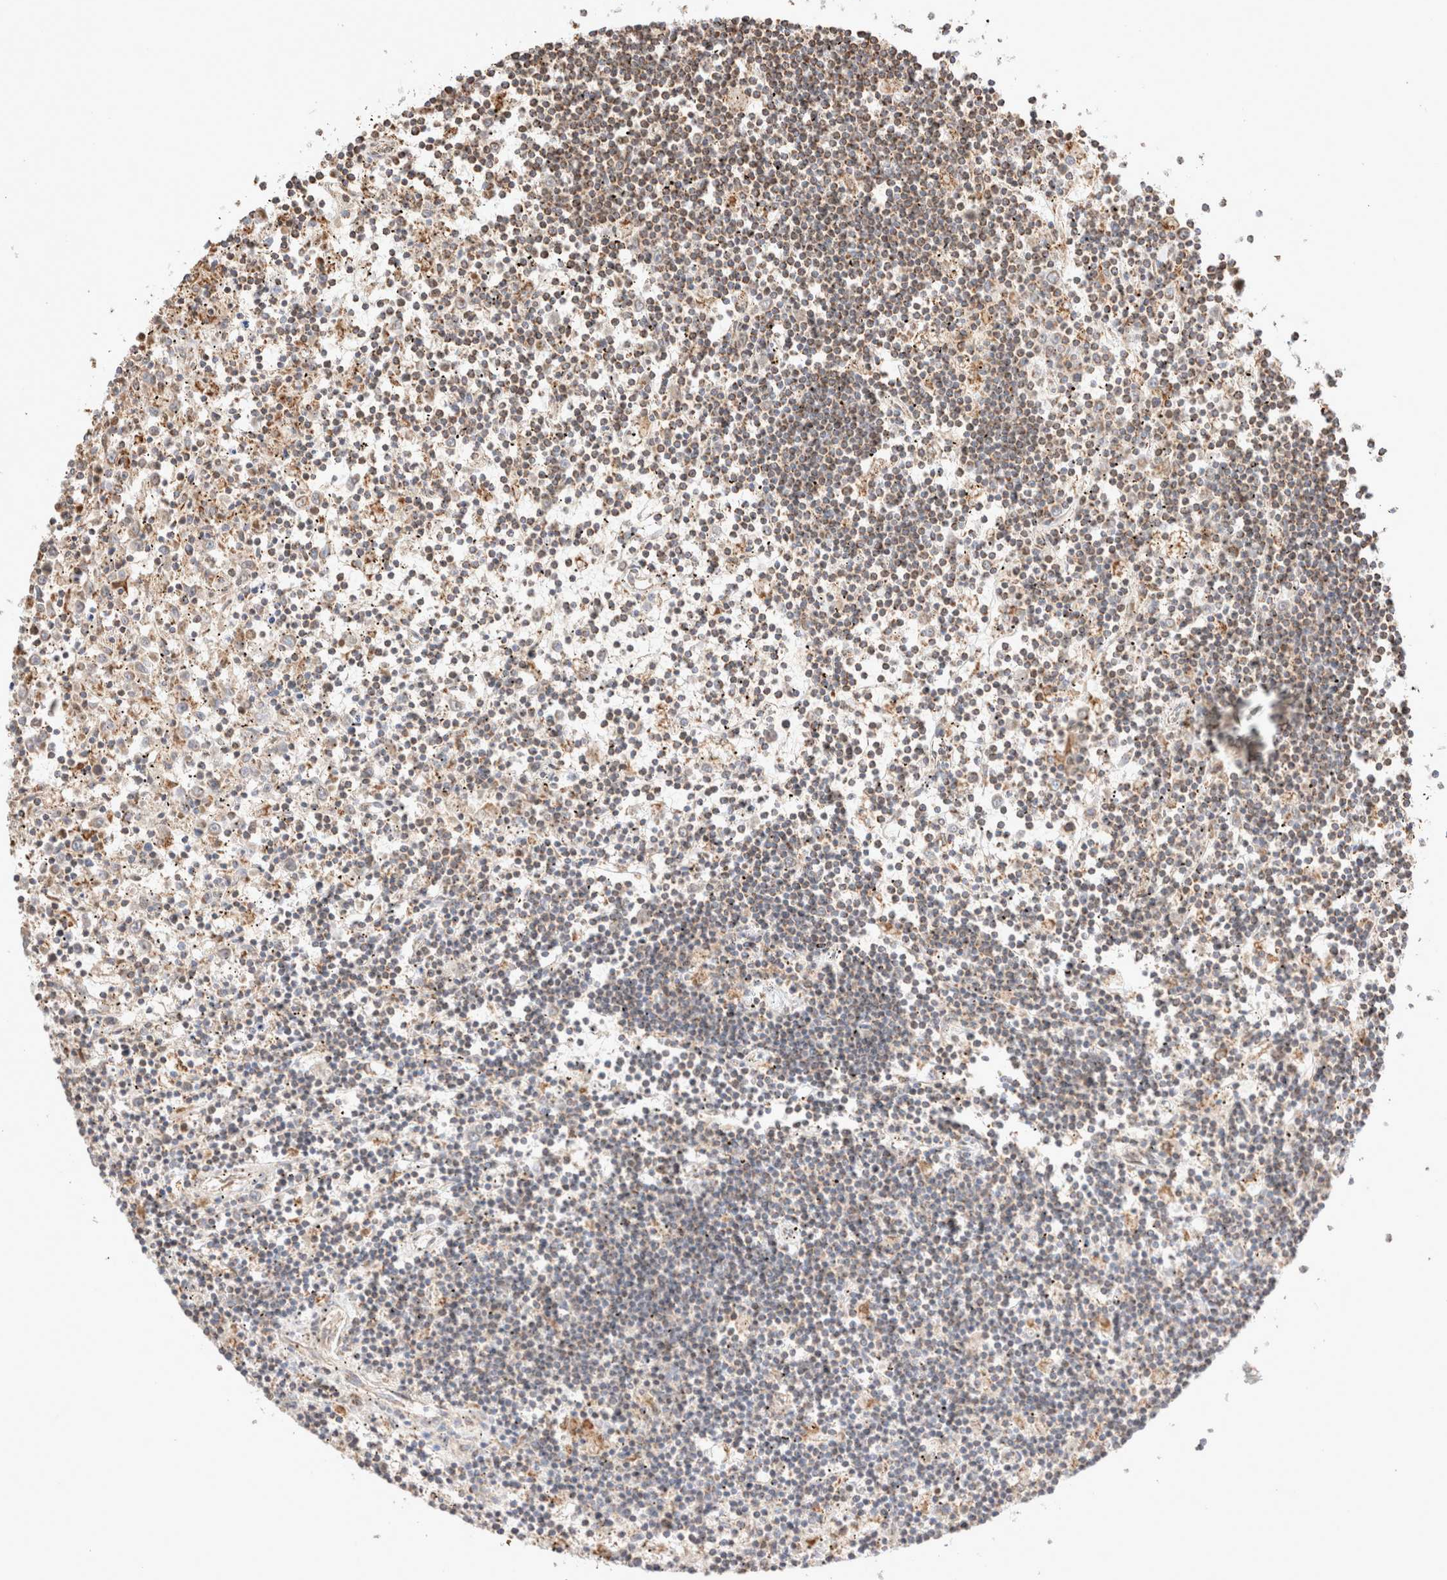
{"staining": {"intensity": "weak", "quantity": "<25%", "location": "cytoplasmic/membranous"}, "tissue": "lymphoma", "cell_type": "Tumor cells", "image_type": "cancer", "snomed": [{"axis": "morphology", "description": "Malignant lymphoma, non-Hodgkin's type, Low grade"}, {"axis": "topography", "description": "Spleen"}], "caption": "Immunohistochemical staining of lymphoma demonstrates no significant staining in tumor cells.", "gene": "TMPPE", "patient": {"sex": "male", "age": 76}}